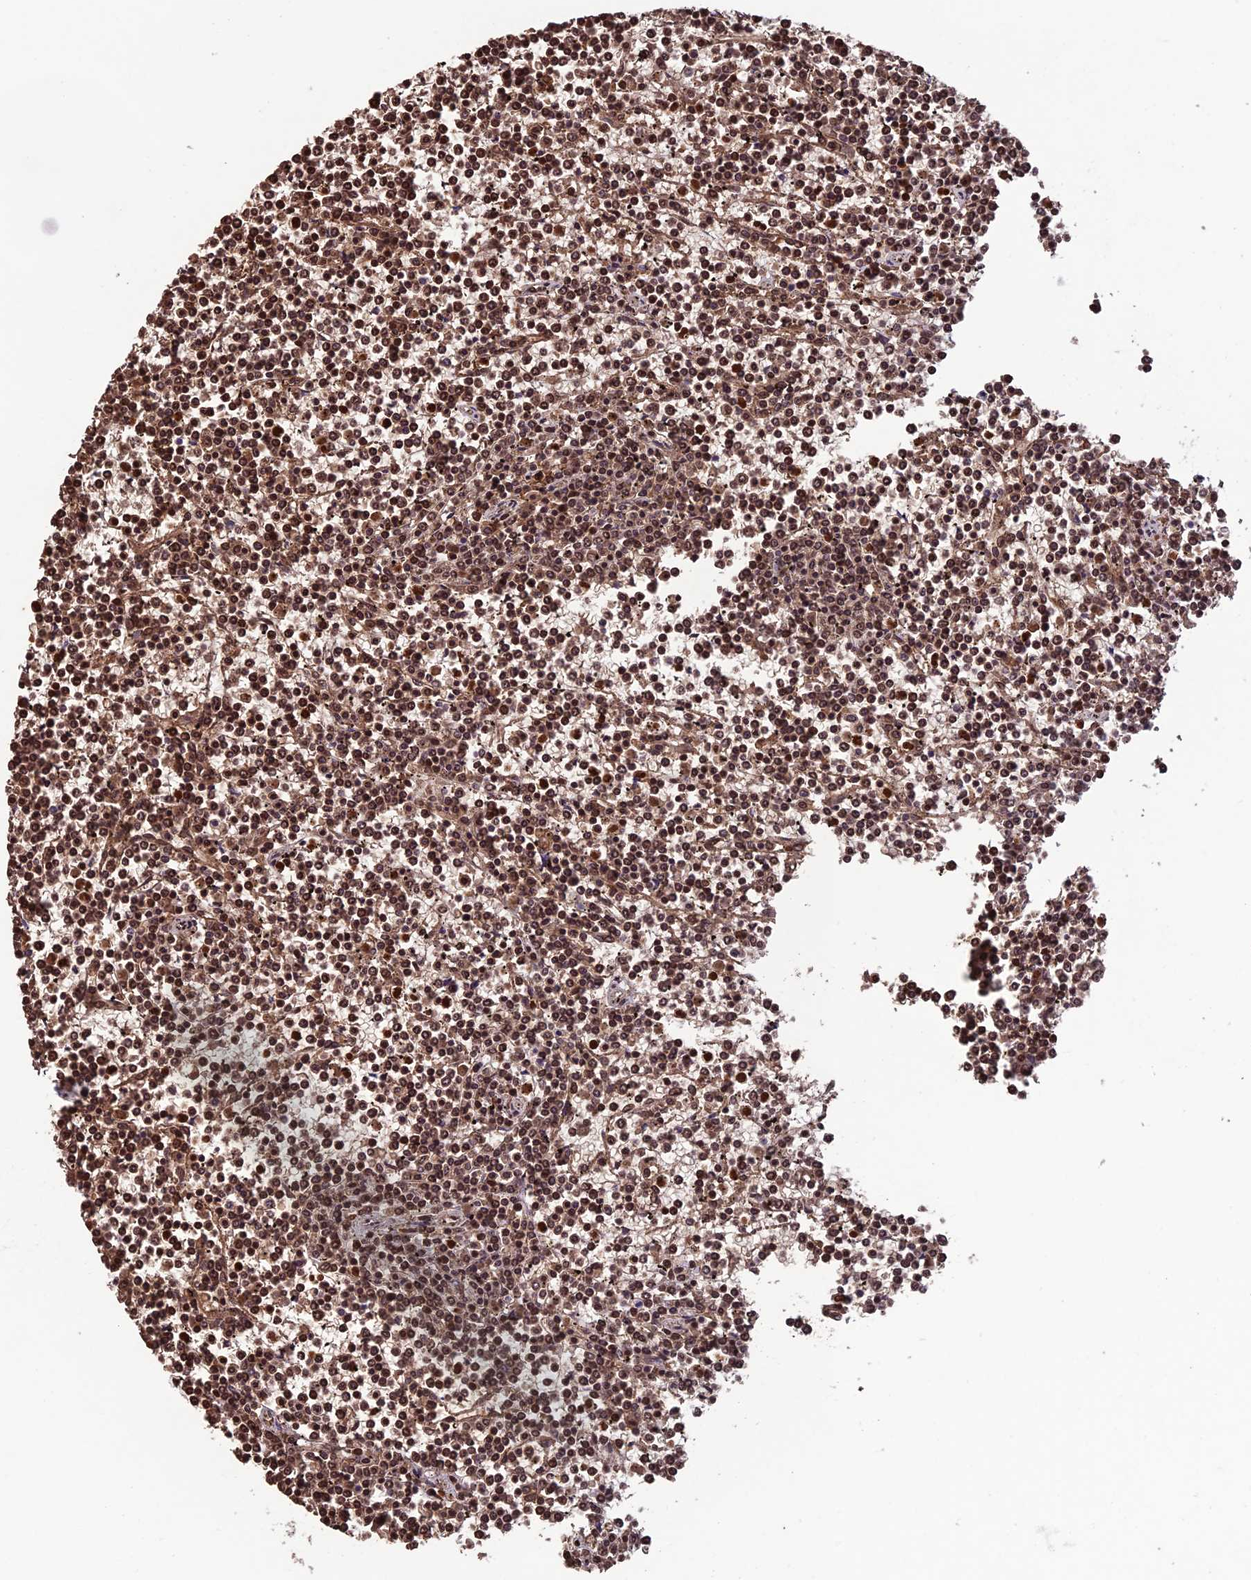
{"staining": {"intensity": "moderate", "quantity": "25%-75%", "location": "nuclear"}, "tissue": "lymphoma", "cell_type": "Tumor cells", "image_type": "cancer", "snomed": [{"axis": "morphology", "description": "Malignant lymphoma, non-Hodgkin's type, Low grade"}, {"axis": "topography", "description": "Spleen"}], "caption": "Moderate nuclear staining for a protein is identified in about 25%-75% of tumor cells of lymphoma using IHC.", "gene": "CABIN1", "patient": {"sex": "female", "age": 19}}